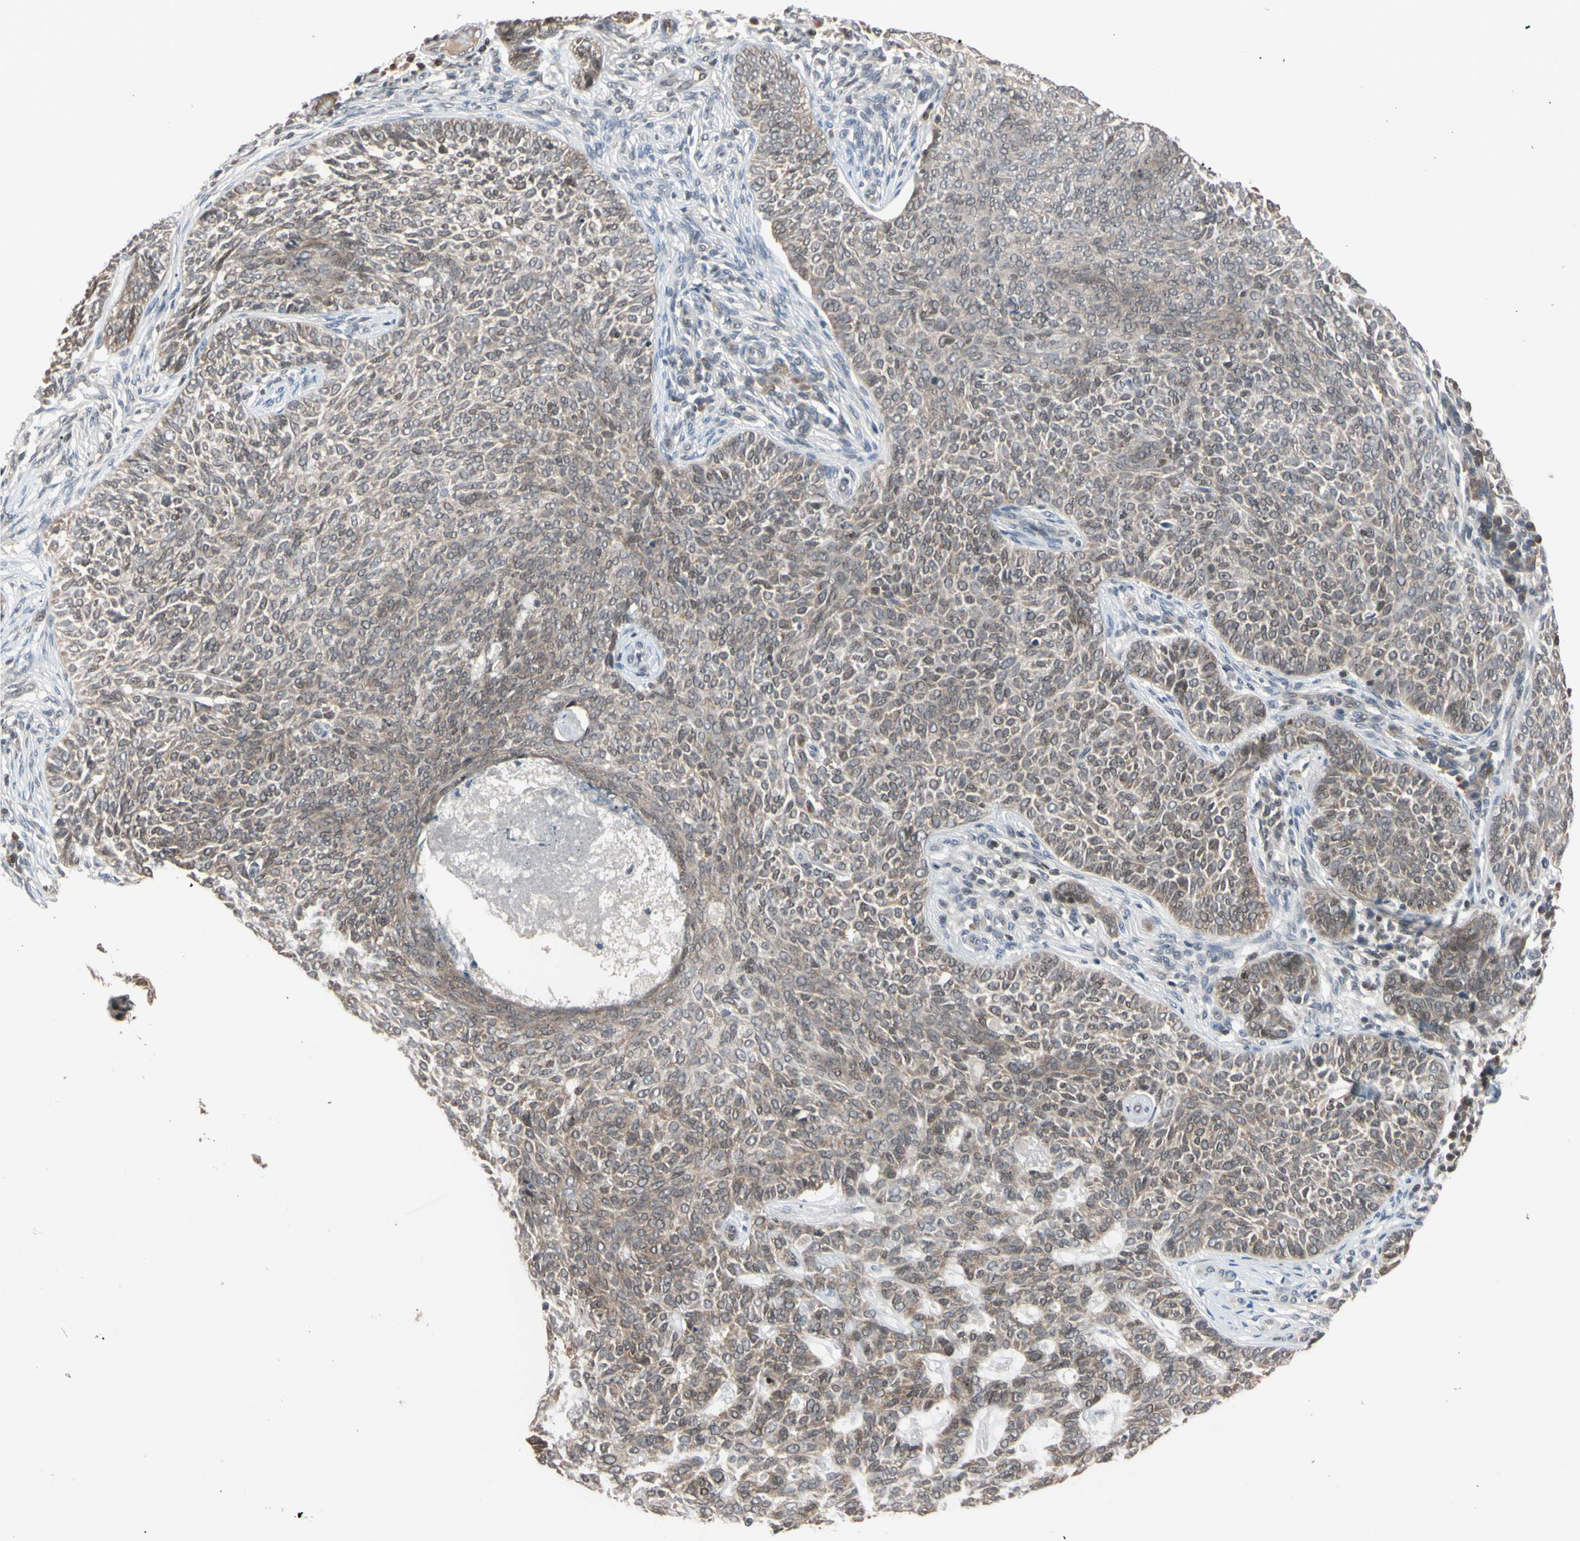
{"staining": {"intensity": "weak", "quantity": ">75%", "location": "cytoplasmic/membranous"}, "tissue": "skin cancer", "cell_type": "Tumor cells", "image_type": "cancer", "snomed": [{"axis": "morphology", "description": "Basal cell carcinoma"}, {"axis": "topography", "description": "Skin"}], "caption": "This is an image of immunohistochemistry (IHC) staining of skin cancer (basal cell carcinoma), which shows weak positivity in the cytoplasmic/membranous of tumor cells.", "gene": "UBE2I", "patient": {"sex": "male", "age": 87}}